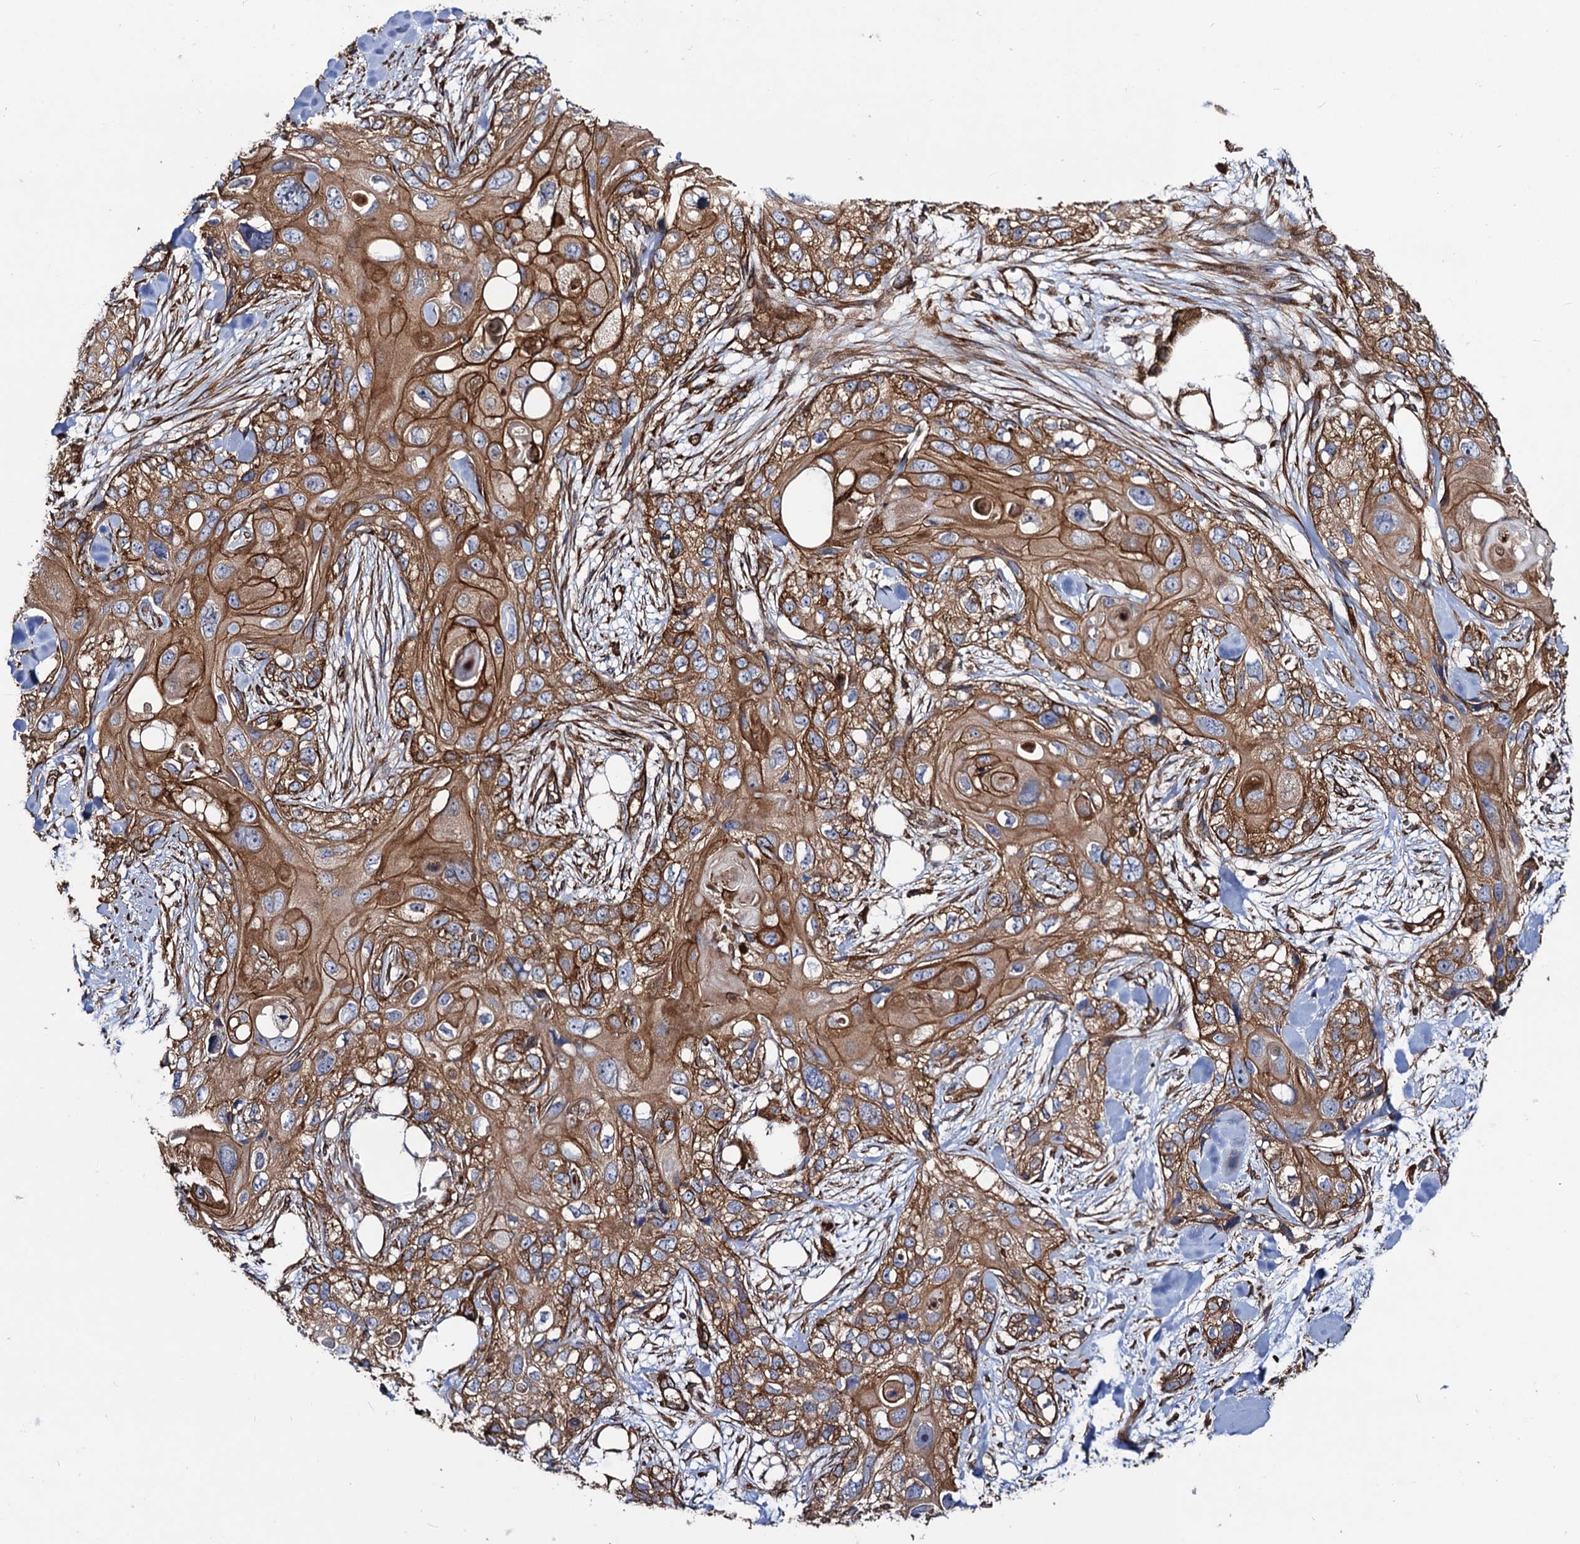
{"staining": {"intensity": "moderate", "quantity": ">75%", "location": "cytoplasmic/membranous"}, "tissue": "skin cancer", "cell_type": "Tumor cells", "image_type": "cancer", "snomed": [{"axis": "morphology", "description": "Normal tissue, NOS"}, {"axis": "morphology", "description": "Squamous cell carcinoma, NOS"}, {"axis": "topography", "description": "Skin"}], "caption": "A medium amount of moderate cytoplasmic/membranous positivity is seen in approximately >75% of tumor cells in skin cancer (squamous cell carcinoma) tissue.", "gene": "CIP2A", "patient": {"sex": "male", "age": 72}}